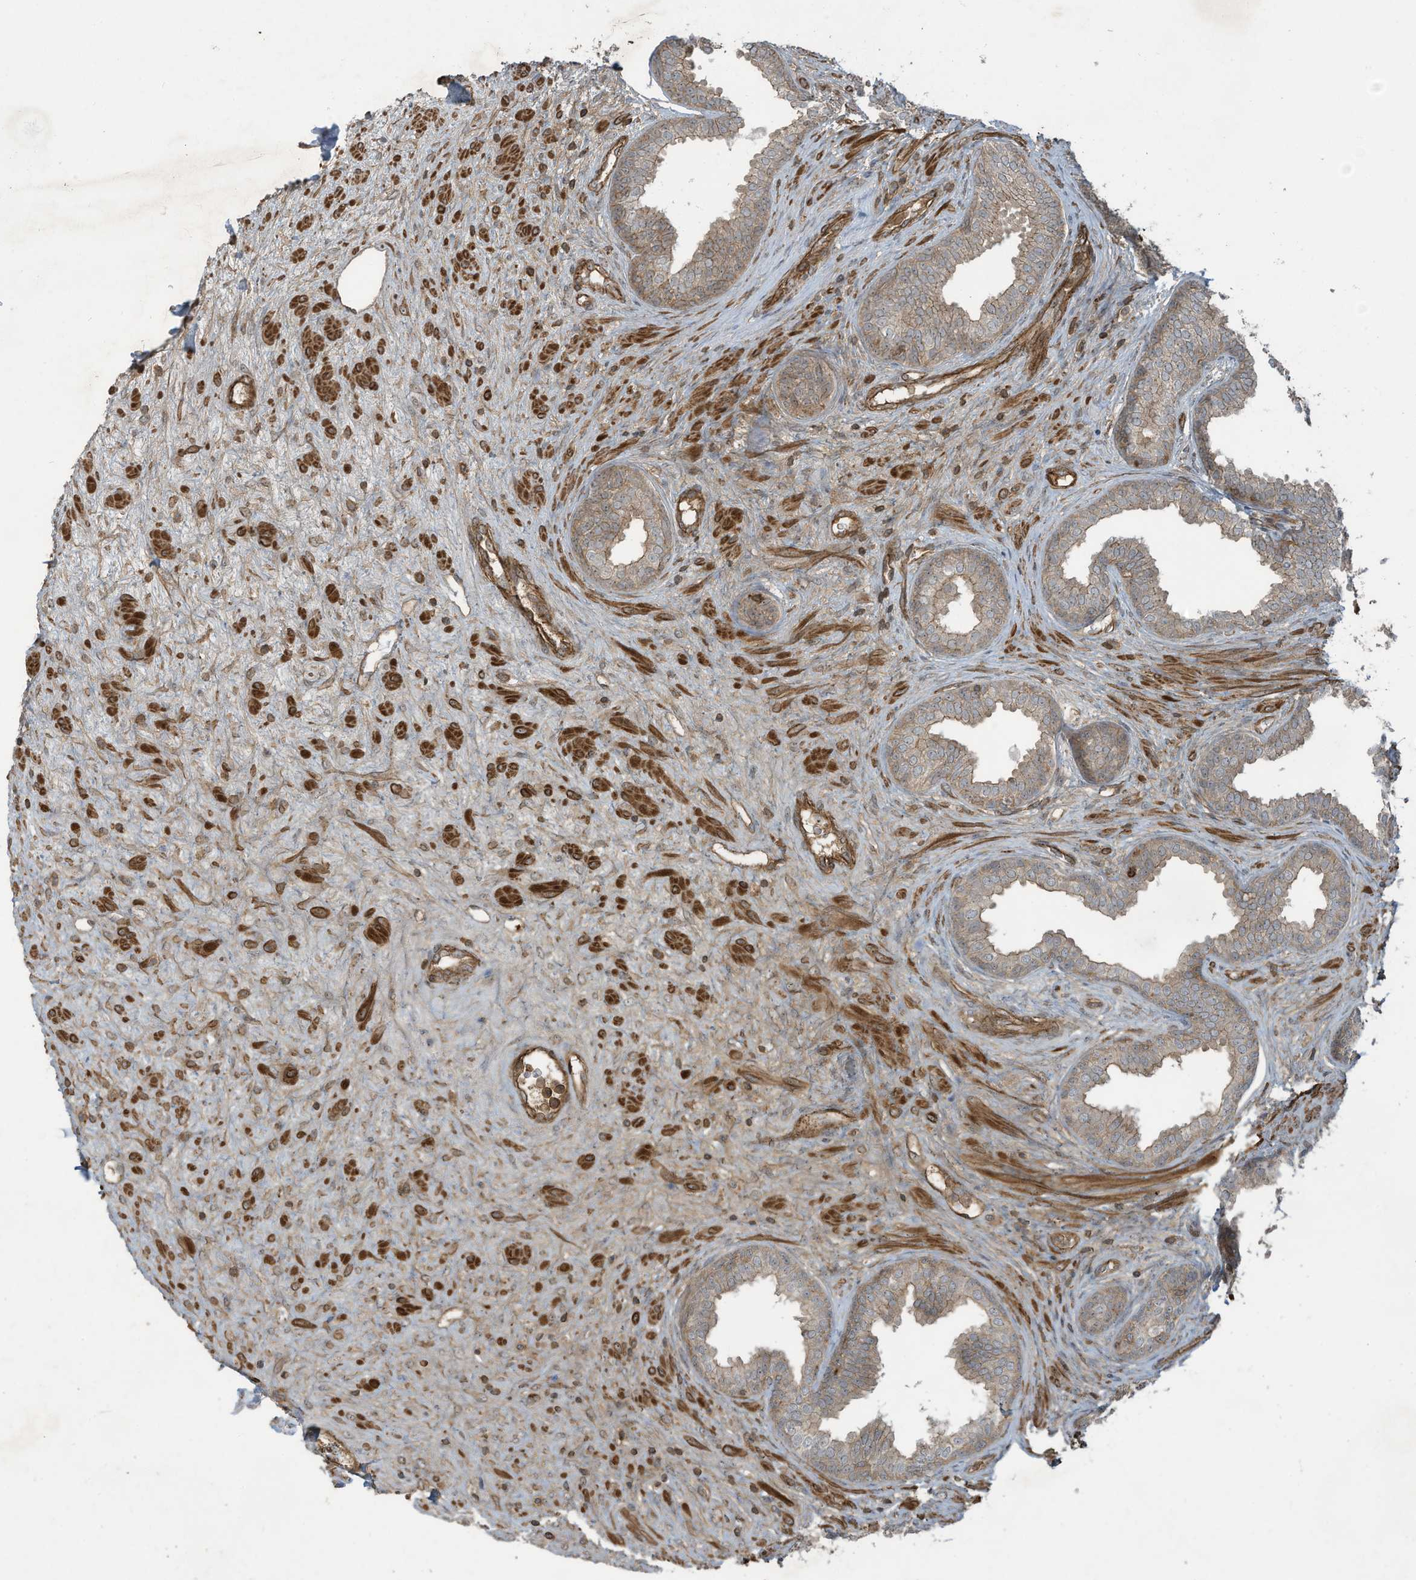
{"staining": {"intensity": "moderate", "quantity": "25%-75%", "location": "cytoplasmic/membranous"}, "tissue": "prostate", "cell_type": "Glandular cells", "image_type": "normal", "snomed": [{"axis": "morphology", "description": "Normal tissue, NOS"}, {"axis": "topography", "description": "Prostate"}], "caption": "DAB immunohistochemical staining of unremarkable human prostate demonstrates moderate cytoplasmic/membranous protein staining in about 25%-75% of glandular cells.", "gene": "DDIT4", "patient": {"sex": "male", "age": 76}}